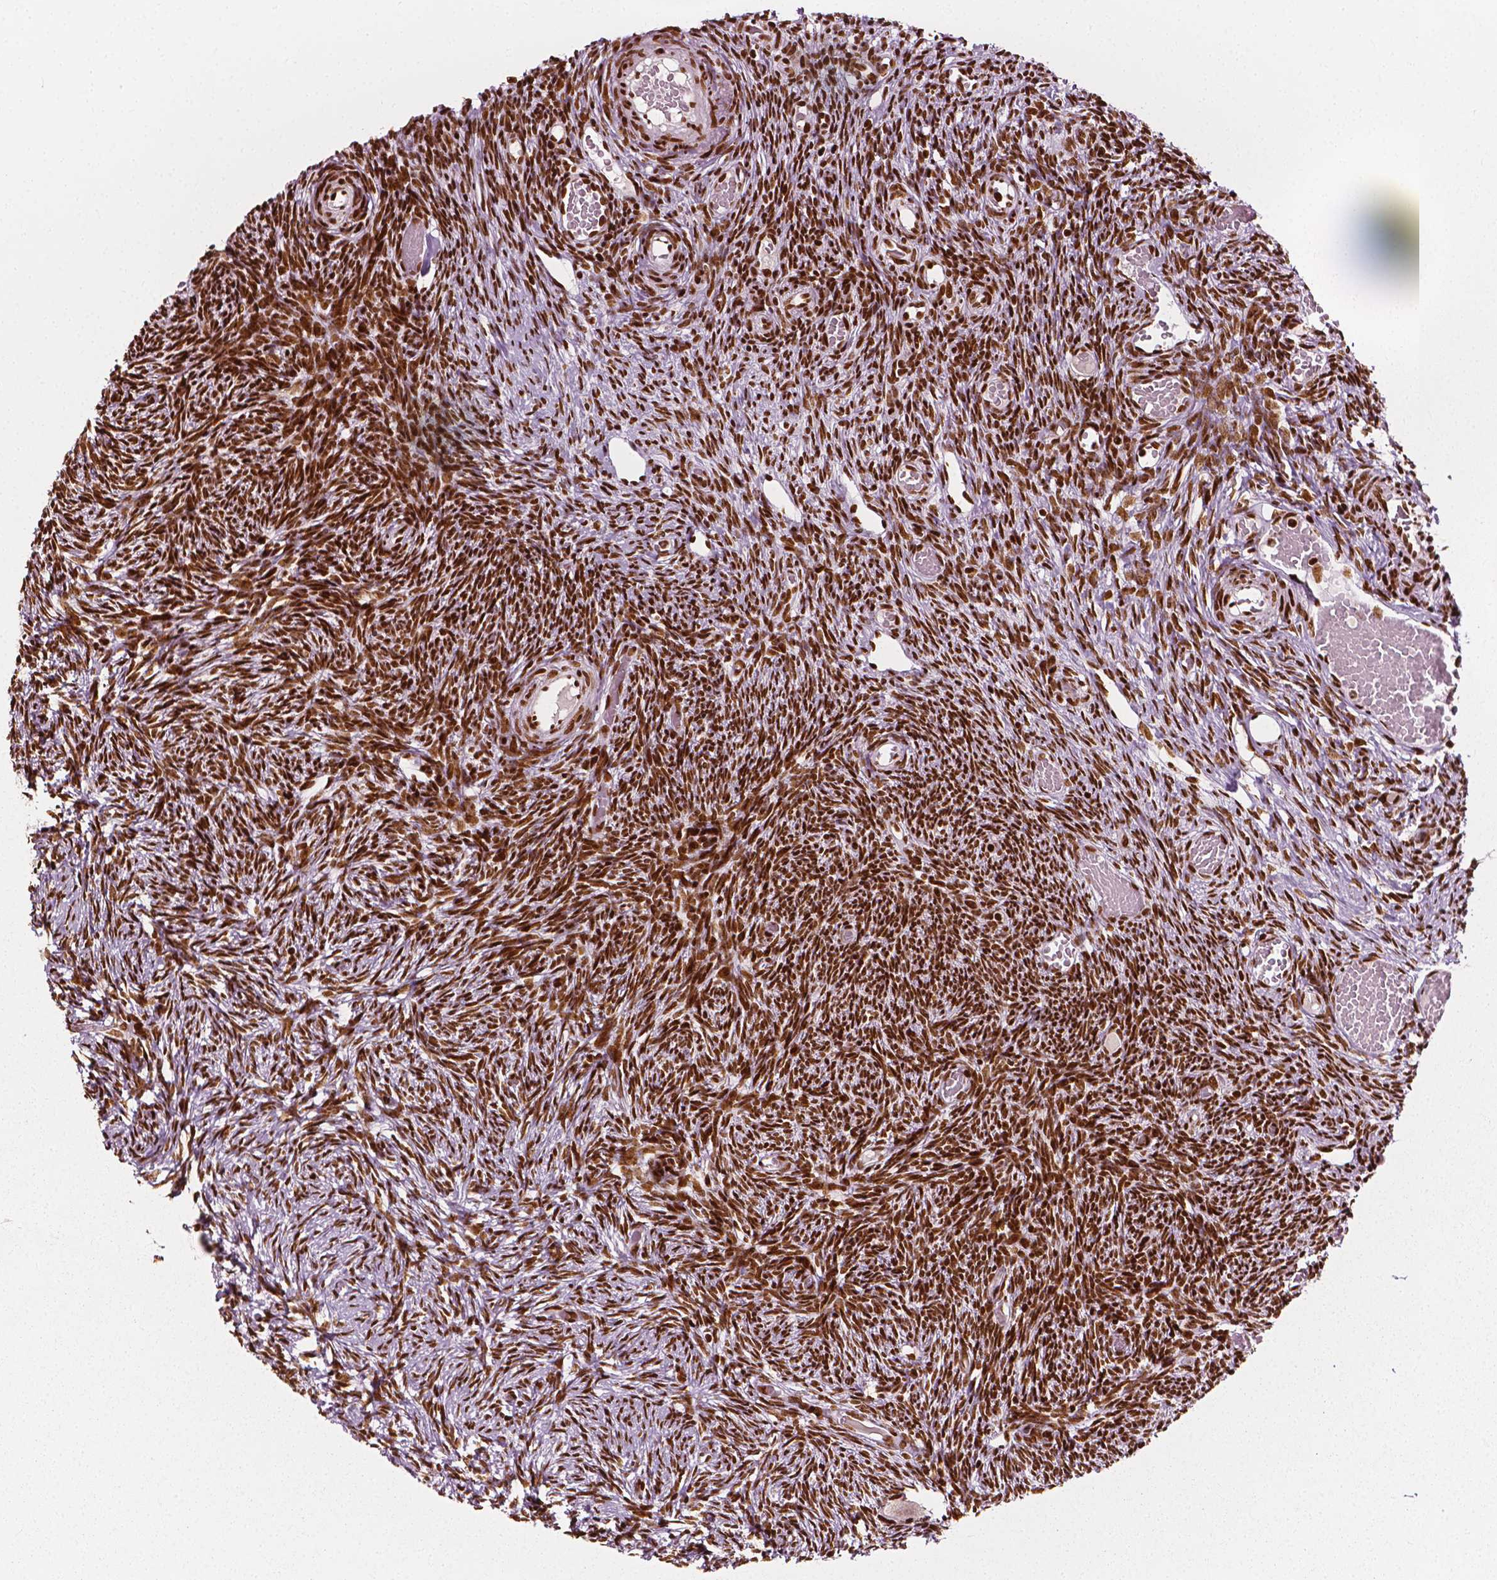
{"staining": {"intensity": "strong", "quantity": ">75%", "location": "nuclear"}, "tissue": "ovary", "cell_type": "Follicle cells", "image_type": "normal", "snomed": [{"axis": "morphology", "description": "Normal tissue, NOS"}, {"axis": "topography", "description": "Ovary"}], "caption": "This micrograph exhibits IHC staining of unremarkable ovary, with high strong nuclear expression in approximately >75% of follicle cells.", "gene": "CTCF", "patient": {"sex": "female", "age": 39}}